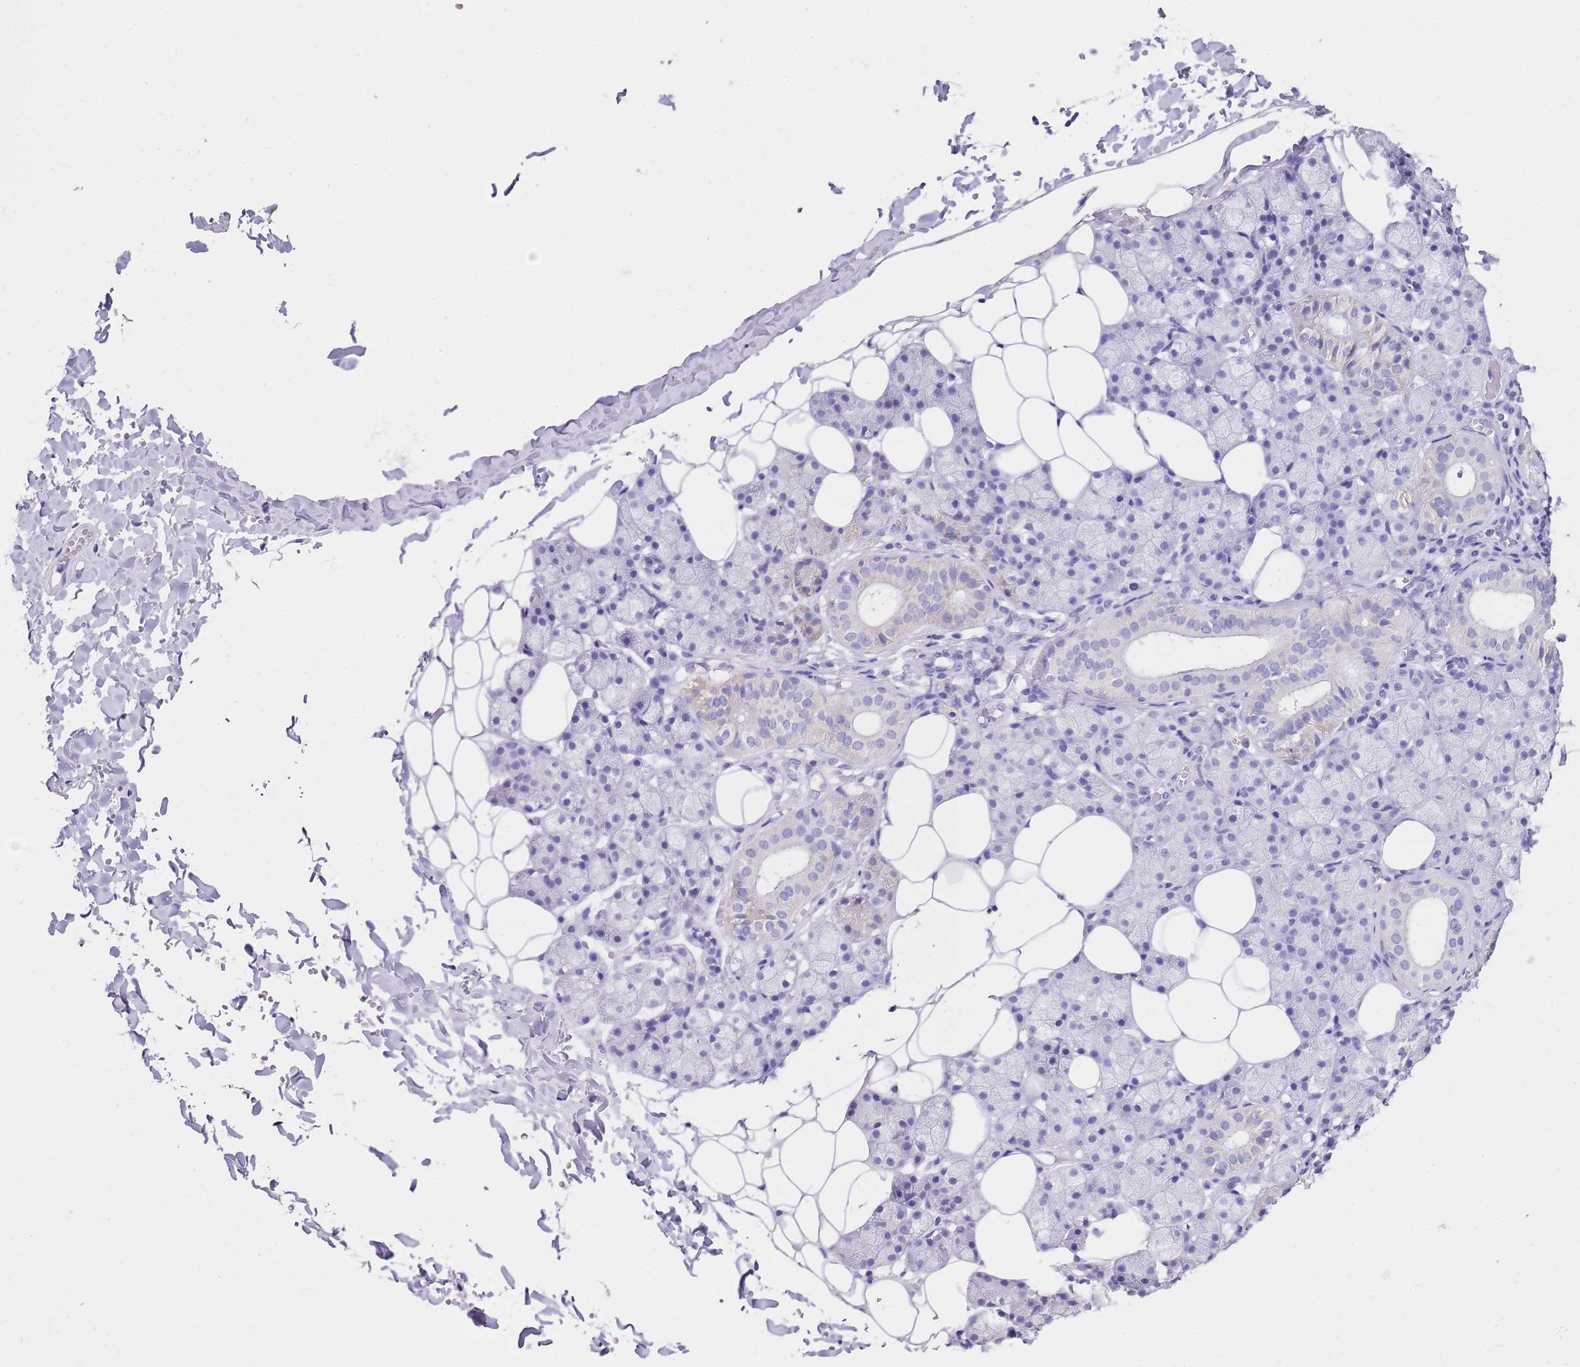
{"staining": {"intensity": "negative", "quantity": "none", "location": "none"}, "tissue": "salivary gland", "cell_type": "Glandular cells", "image_type": "normal", "snomed": [{"axis": "morphology", "description": "Normal tissue, NOS"}, {"axis": "topography", "description": "Salivary gland"}], "caption": "High magnification brightfield microscopy of unremarkable salivary gland stained with DAB (brown) and counterstained with hematoxylin (blue): glandular cells show no significant expression.", "gene": "PTBP2", "patient": {"sex": "female", "age": 33}}